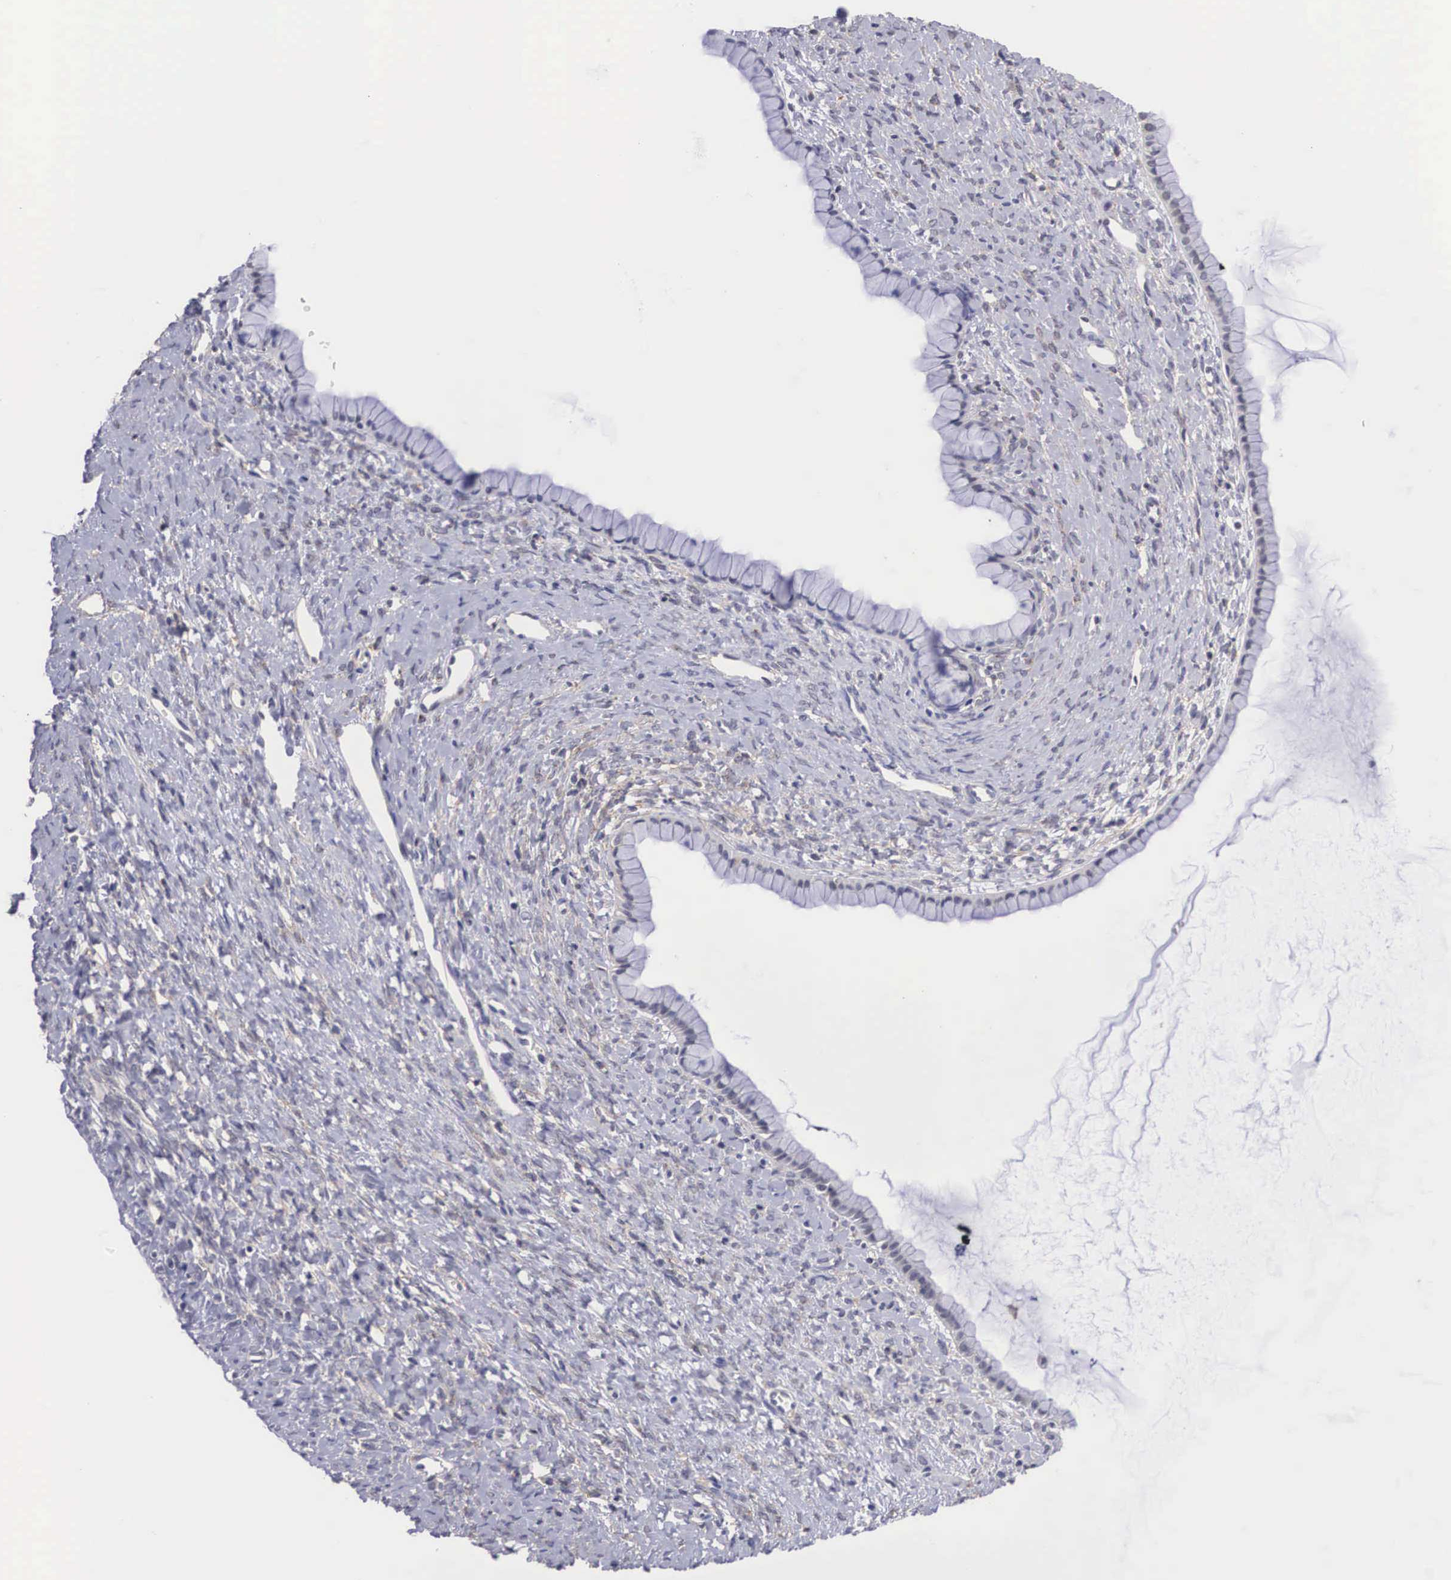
{"staining": {"intensity": "negative", "quantity": "none", "location": "none"}, "tissue": "ovarian cancer", "cell_type": "Tumor cells", "image_type": "cancer", "snomed": [{"axis": "morphology", "description": "Cystadenocarcinoma, mucinous, NOS"}, {"axis": "topography", "description": "Ovary"}], "caption": "Immunohistochemistry image of mucinous cystadenocarcinoma (ovarian) stained for a protein (brown), which shows no expression in tumor cells.", "gene": "NR4A2", "patient": {"sex": "female", "age": 25}}